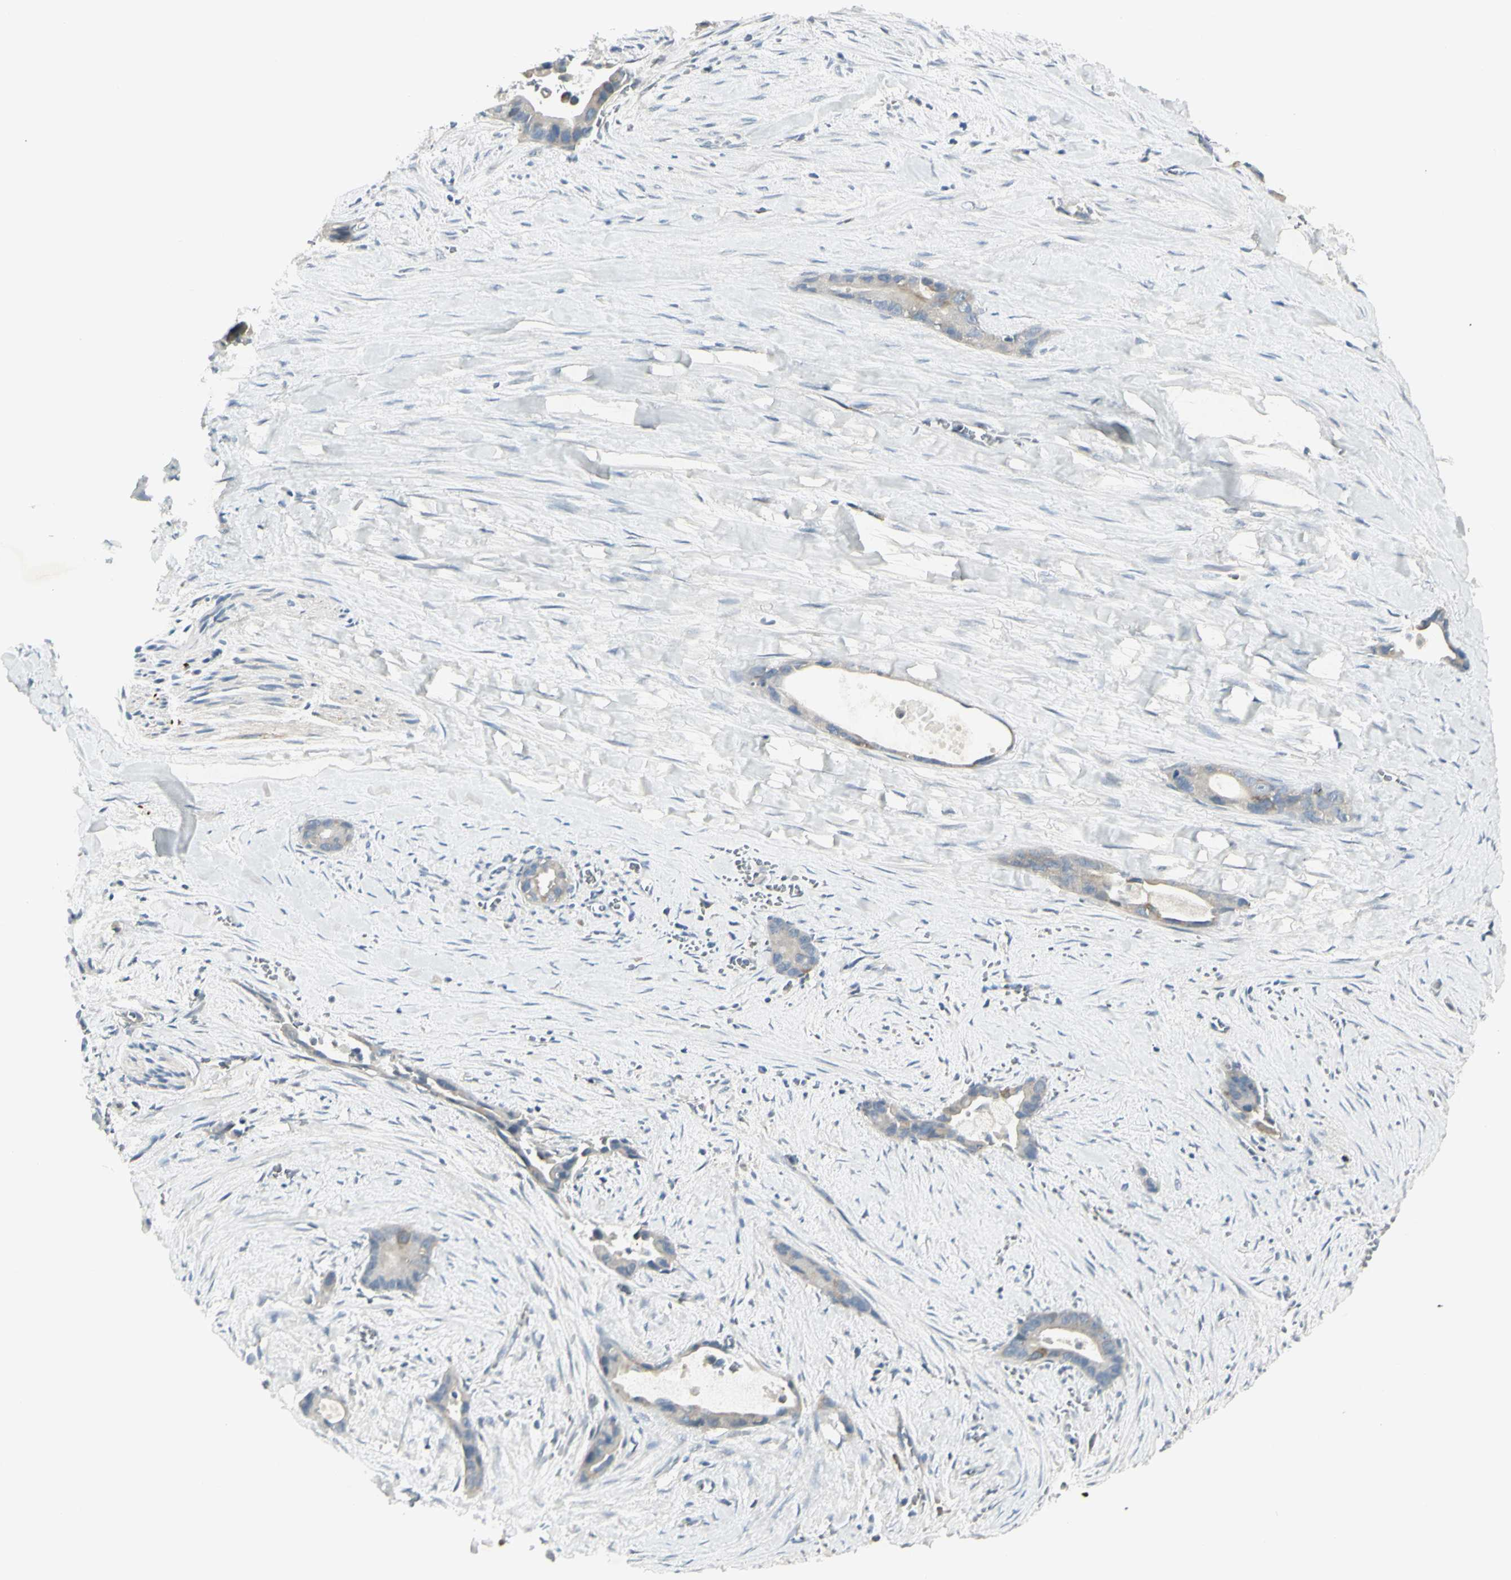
{"staining": {"intensity": "weak", "quantity": "<25%", "location": "cytoplasmic/membranous"}, "tissue": "liver cancer", "cell_type": "Tumor cells", "image_type": "cancer", "snomed": [{"axis": "morphology", "description": "Cholangiocarcinoma"}, {"axis": "topography", "description": "Liver"}], "caption": "This is a micrograph of IHC staining of cholangiocarcinoma (liver), which shows no positivity in tumor cells.", "gene": "CCNB2", "patient": {"sex": "female", "age": 55}}